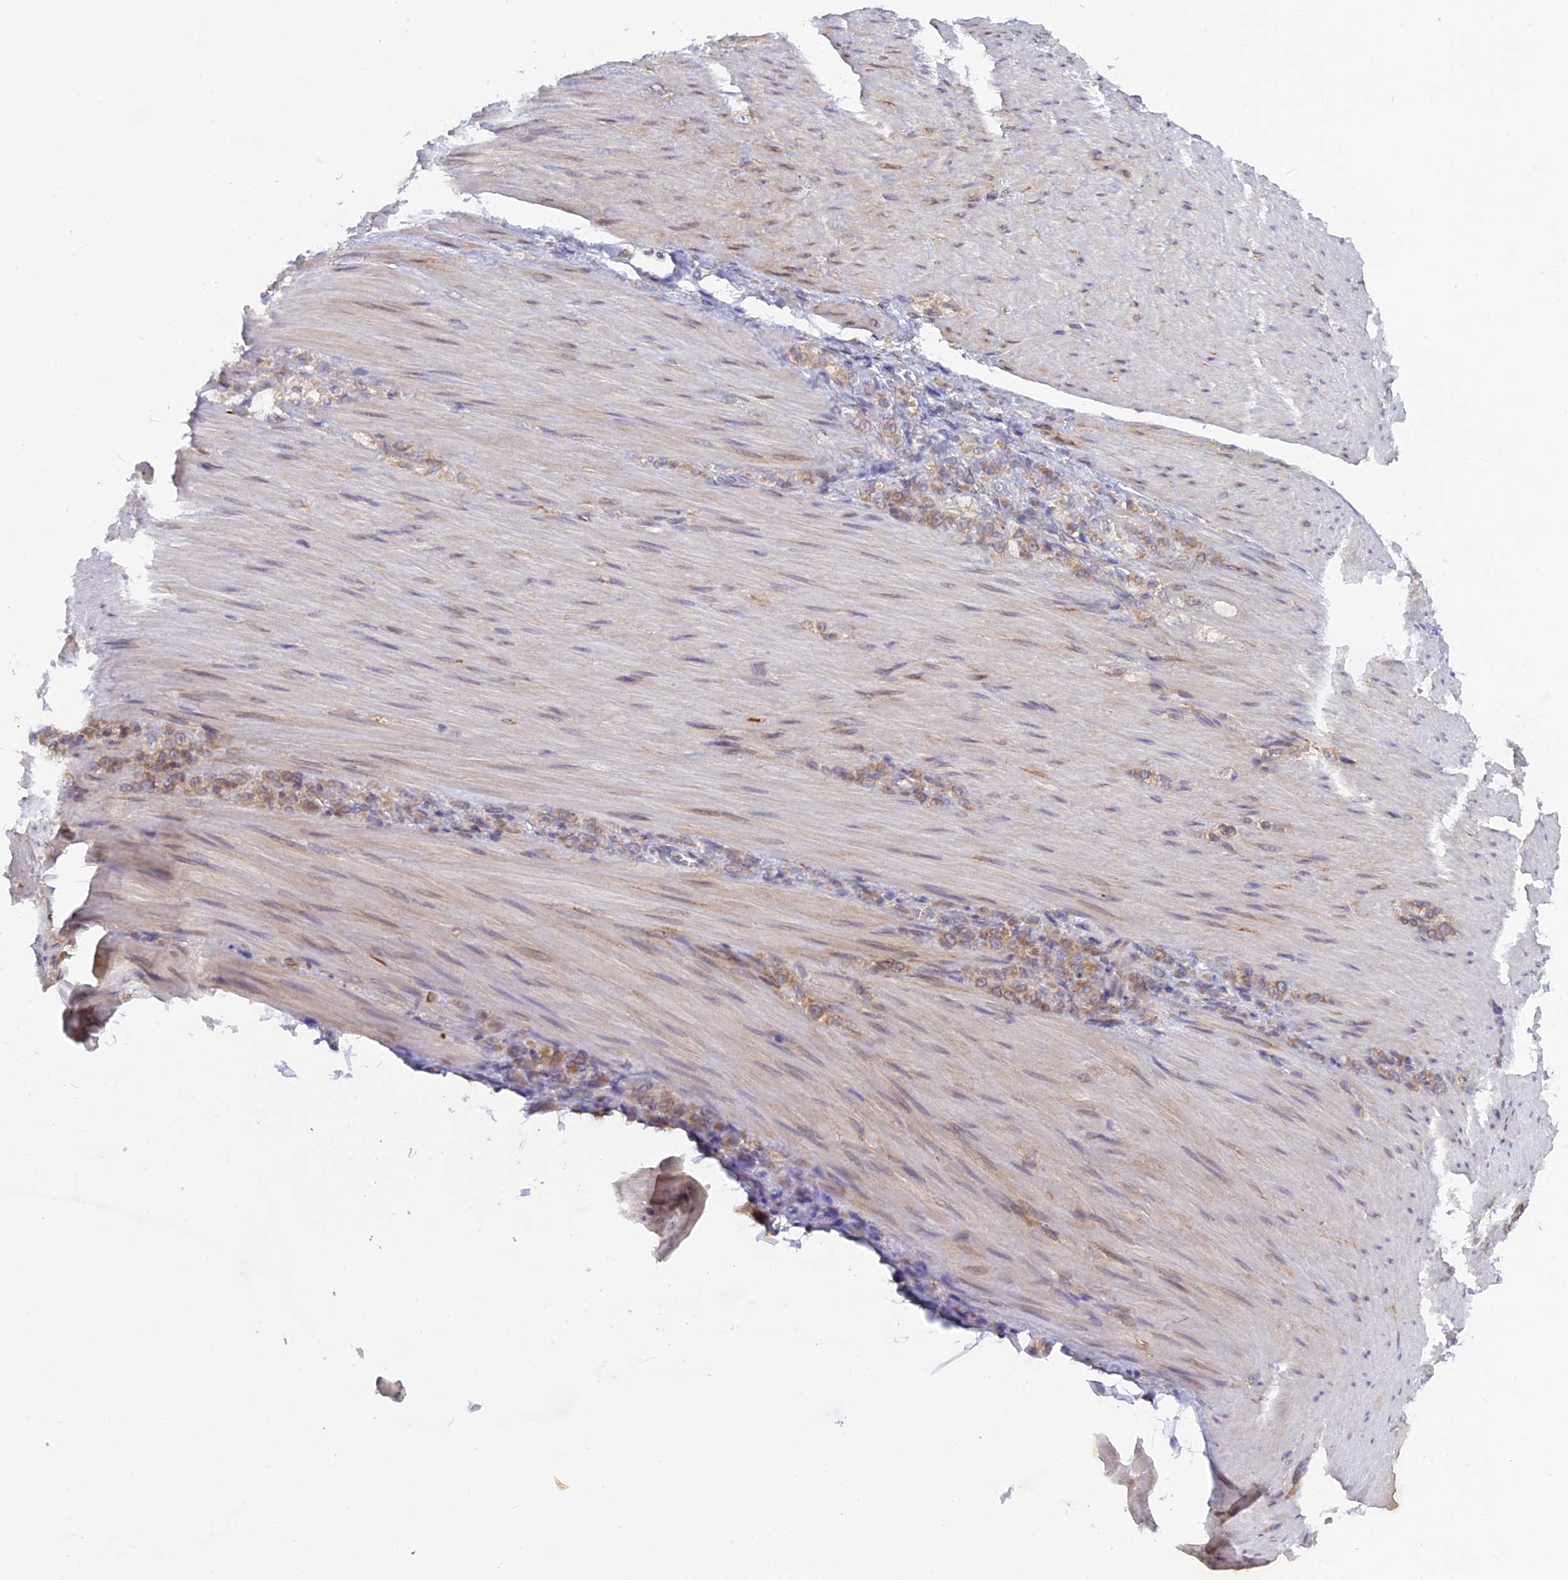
{"staining": {"intensity": "moderate", "quantity": ">75%", "location": "cytoplasmic/membranous"}, "tissue": "stomach cancer", "cell_type": "Tumor cells", "image_type": "cancer", "snomed": [{"axis": "morphology", "description": "Normal tissue, NOS"}, {"axis": "morphology", "description": "Adenocarcinoma, NOS"}, {"axis": "topography", "description": "Stomach"}], "caption": "Immunohistochemistry (IHC) of human adenocarcinoma (stomach) reveals medium levels of moderate cytoplasmic/membranous staining in about >75% of tumor cells.", "gene": "TLCD1", "patient": {"sex": "male", "age": 82}}